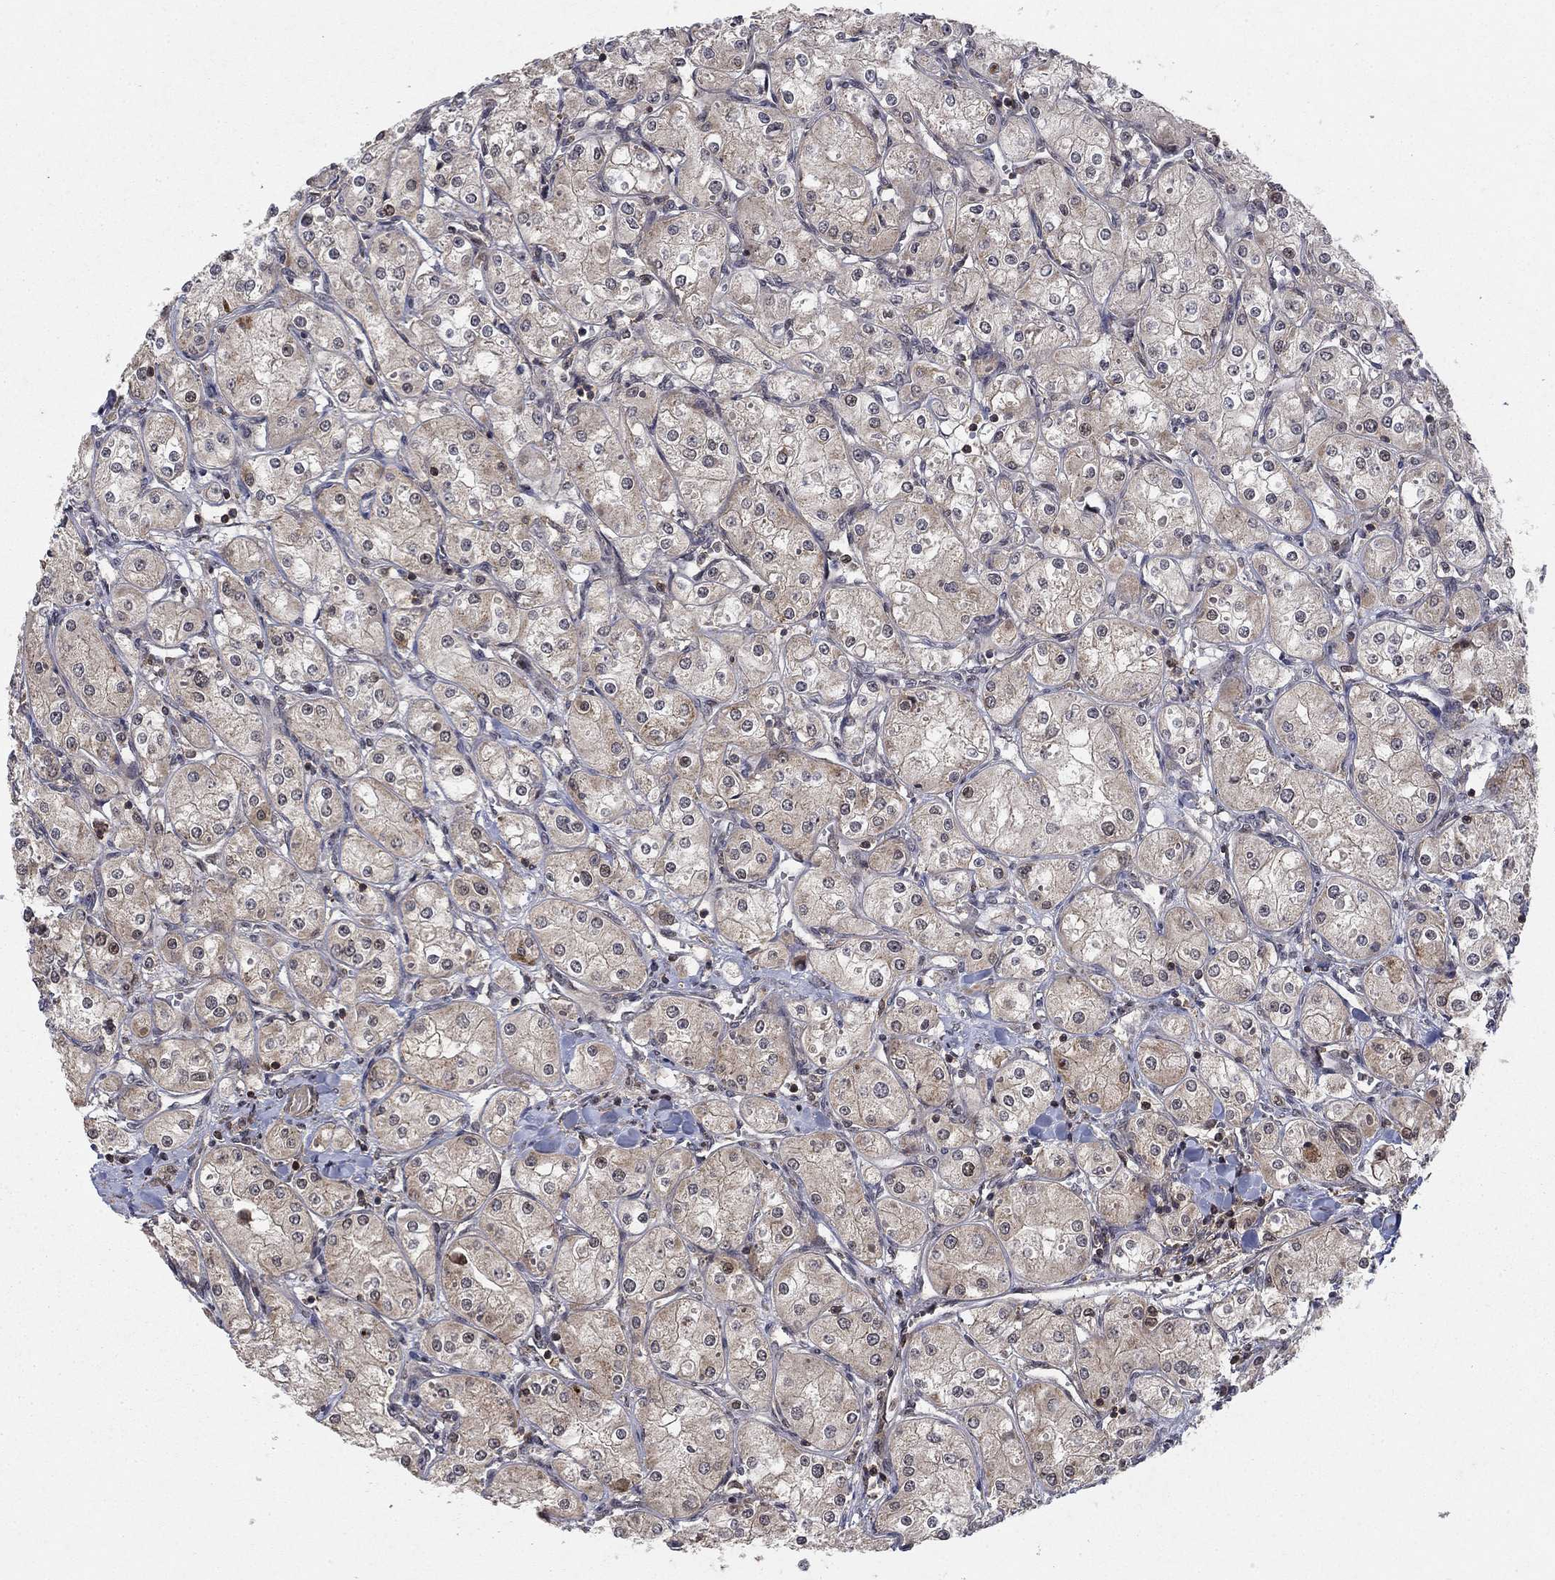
{"staining": {"intensity": "moderate", "quantity": "25%-75%", "location": "cytoplasmic/membranous,nuclear"}, "tissue": "renal cancer", "cell_type": "Tumor cells", "image_type": "cancer", "snomed": [{"axis": "morphology", "description": "Adenocarcinoma, NOS"}, {"axis": "topography", "description": "Kidney"}], "caption": "Renal cancer stained for a protein (brown) reveals moderate cytoplasmic/membranous and nuclear positive staining in approximately 25%-75% of tumor cells.", "gene": "CCDC66", "patient": {"sex": "male", "age": 77}}